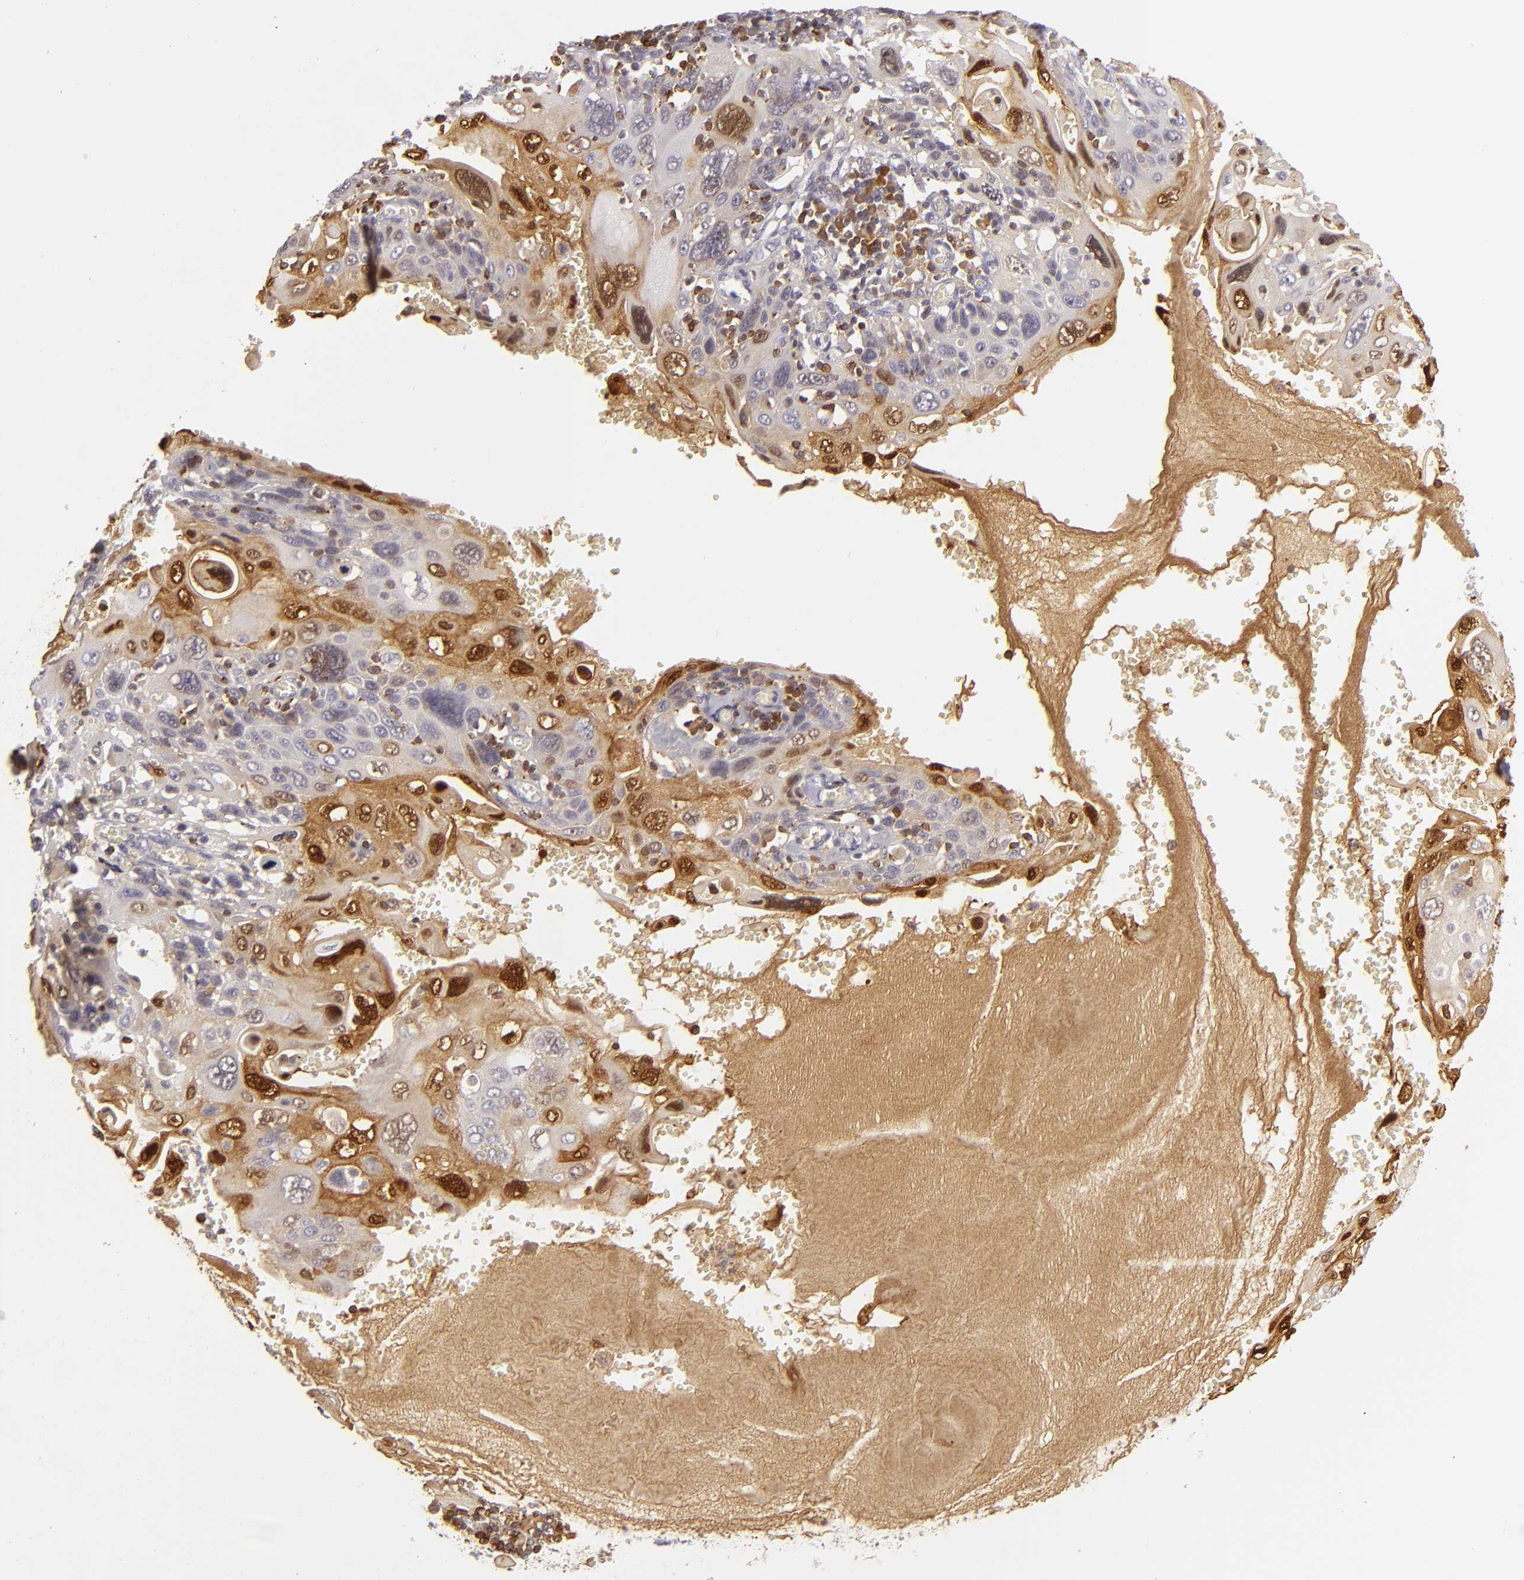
{"staining": {"intensity": "moderate", "quantity": "25%-75%", "location": "cytoplasmic/membranous,nuclear"}, "tissue": "cervical cancer", "cell_type": "Tumor cells", "image_type": "cancer", "snomed": [{"axis": "morphology", "description": "Squamous cell carcinoma, NOS"}, {"axis": "topography", "description": "Cervix"}], "caption": "The histopathology image demonstrates immunohistochemical staining of cervical cancer. There is moderate cytoplasmic/membranous and nuclear expression is seen in approximately 25%-75% of tumor cells.", "gene": "APOBEC3G", "patient": {"sex": "female", "age": 54}}